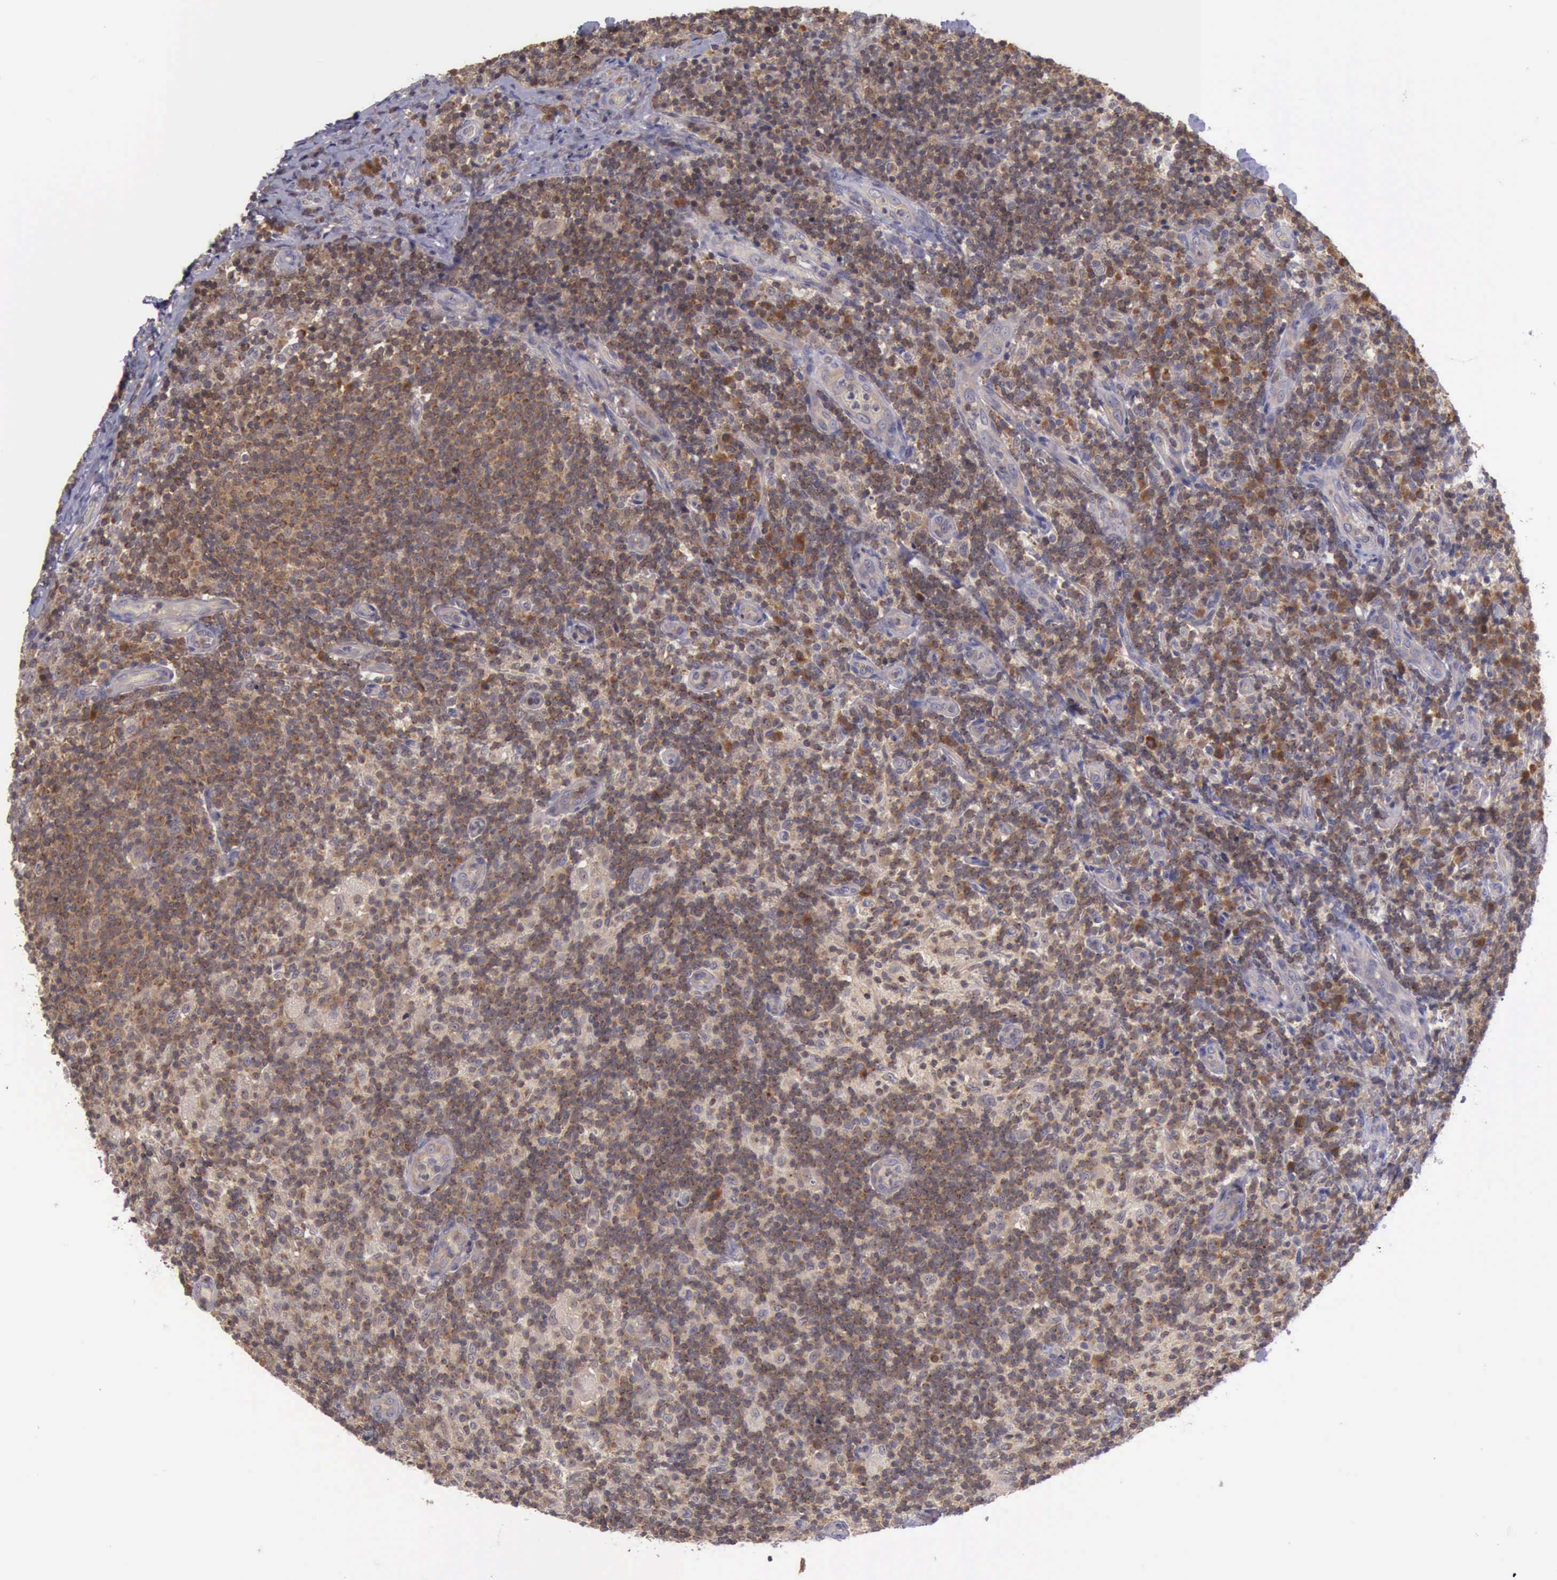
{"staining": {"intensity": "moderate", "quantity": "25%-75%", "location": "cytoplasmic/membranous"}, "tissue": "lymph node", "cell_type": "Non-germinal center cells", "image_type": "normal", "snomed": [{"axis": "morphology", "description": "Normal tissue, NOS"}, {"axis": "morphology", "description": "Inflammation, NOS"}, {"axis": "topography", "description": "Lymph node"}], "caption": "DAB immunohistochemical staining of normal lymph node exhibits moderate cytoplasmic/membranous protein expression in approximately 25%-75% of non-germinal center cells.", "gene": "RAB39B", "patient": {"sex": "male", "age": 46}}